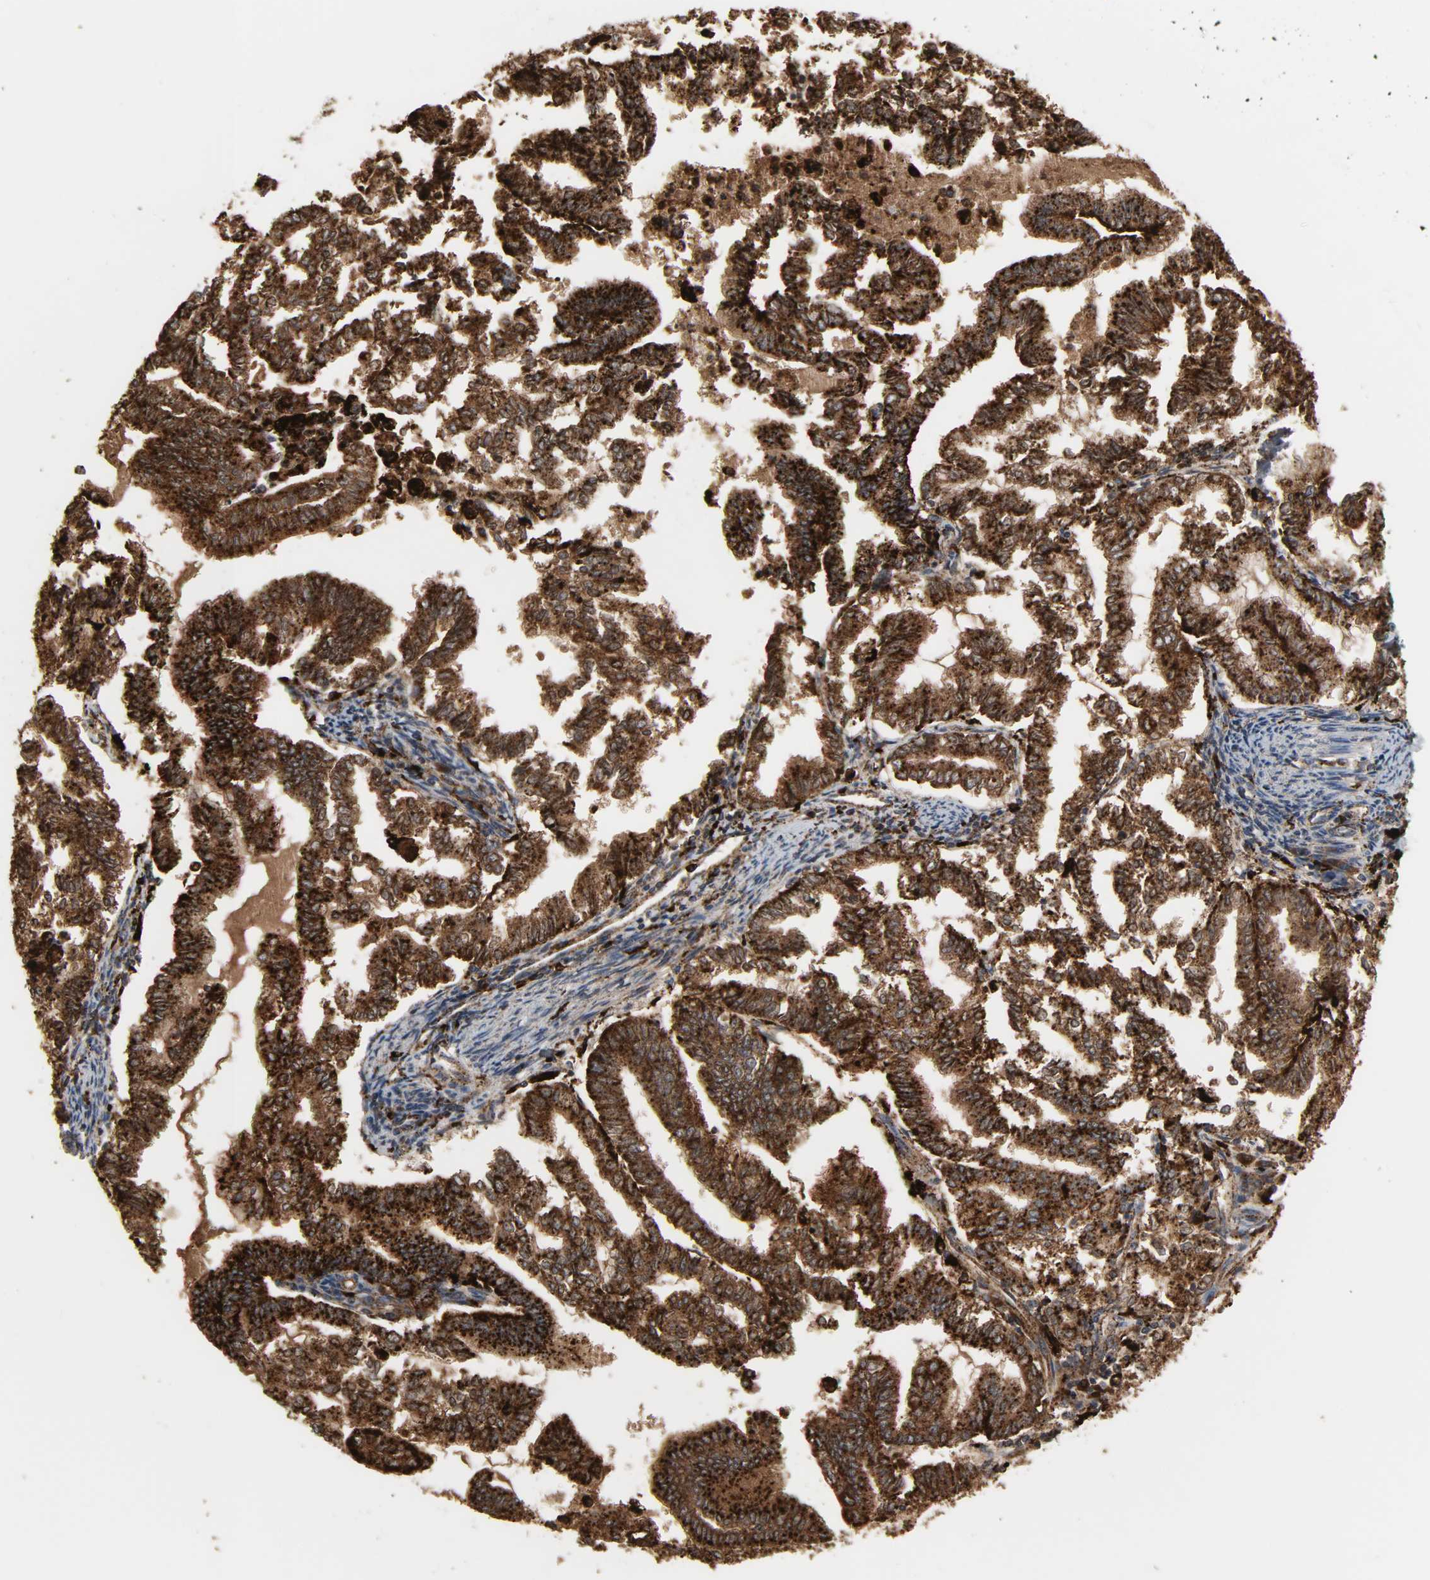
{"staining": {"intensity": "strong", "quantity": ">75%", "location": "cytoplasmic/membranous"}, "tissue": "endometrial cancer", "cell_type": "Tumor cells", "image_type": "cancer", "snomed": [{"axis": "morphology", "description": "Adenocarcinoma, NOS"}, {"axis": "topography", "description": "Endometrium"}], "caption": "Strong cytoplasmic/membranous staining is seen in about >75% of tumor cells in endometrial adenocarcinoma.", "gene": "PSAP", "patient": {"sex": "female", "age": 79}}